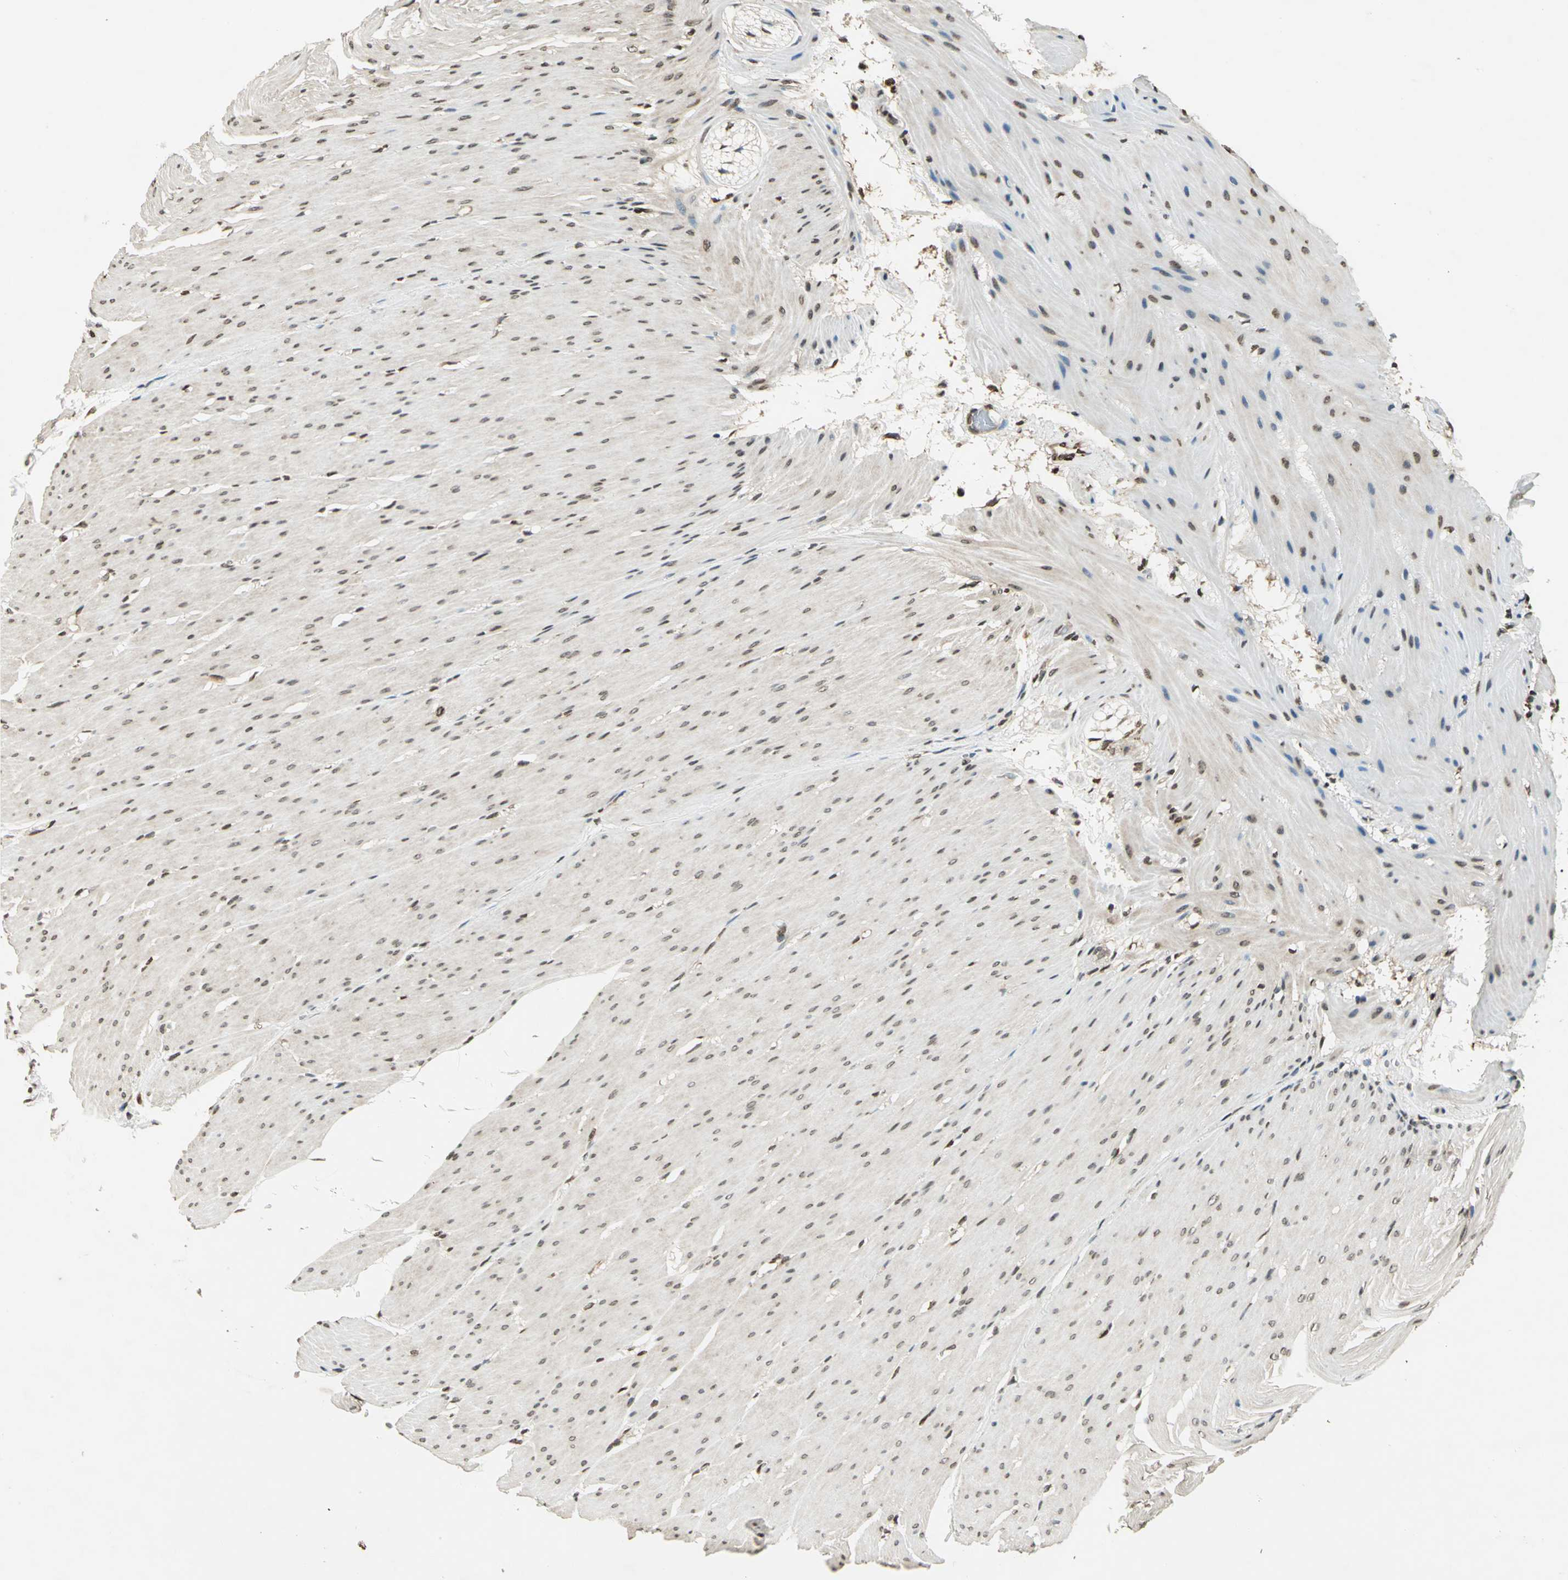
{"staining": {"intensity": "moderate", "quantity": "25%-75%", "location": "cytoplasmic/membranous,nuclear"}, "tissue": "smooth muscle", "cell_type": "Smooth muscle cells", "image_type": "normal", "snomed": [{"axis": "morphology", "description": "Normal tissue, NOS"}, {"axis": "topography", "description": "Smooth muscle"}, {"axis": "topography", "description": "Colon"}], "caption": "Immunohistochemical staining of unremarkable human smooth muscle displays medium levels of moderate cytoplasmic/membranous,nuclear expression in about 25%-75% of smooth muscle cells.", "gene": "LGALS3", "patient": {"sex": "male", "age": 67}}